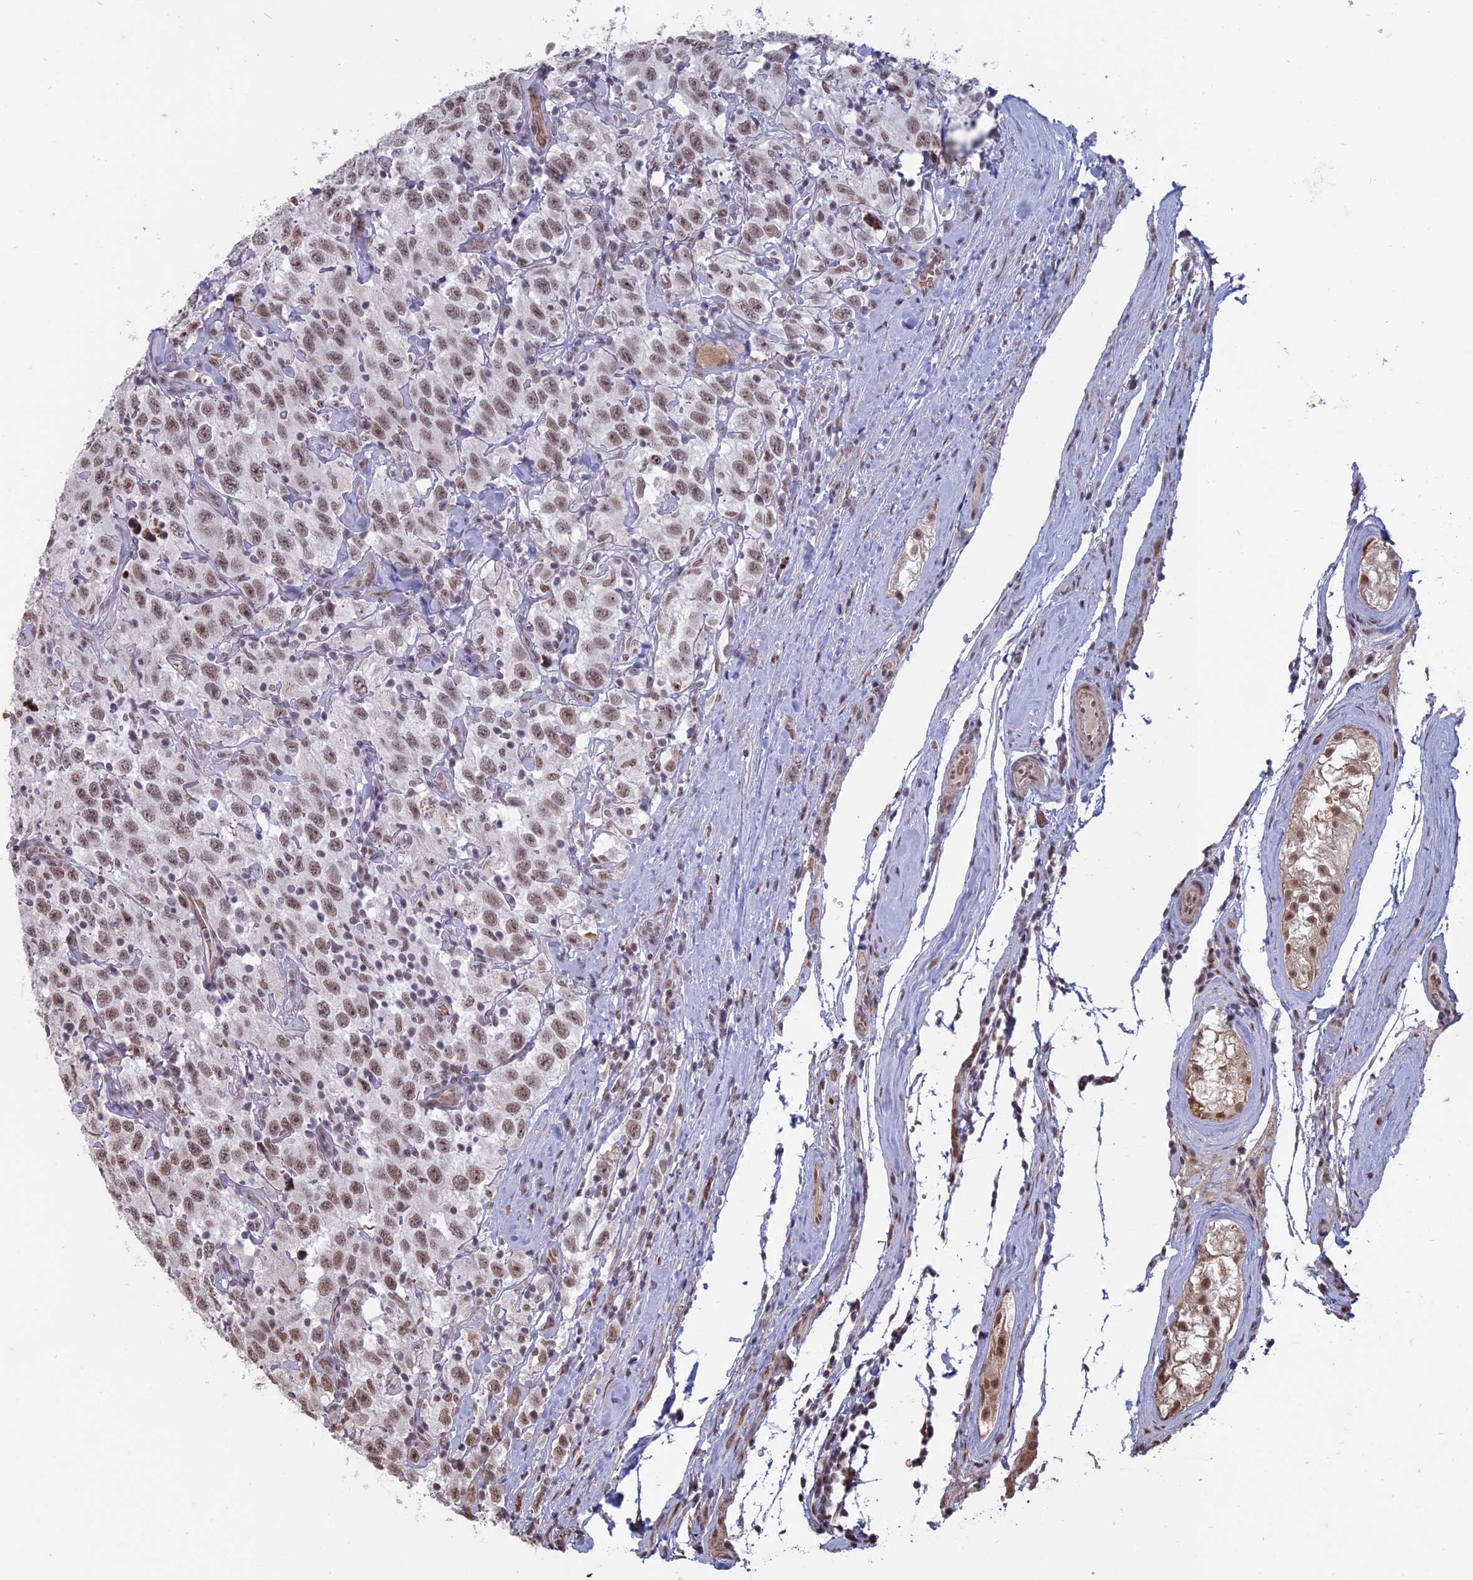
{"staining": {"intensity": "moderate", "quantity": ">75%", "location": "nuclear"}, "tissue": "testis cancer", "cell_type": "Tumor cells", "image_type": "cancer", "snomed": [{"axis": "morphology", "description": "Seminoma, NOS"}, {"axis": "topography", "description": "Testis"}], "caption": "A brown stain highlights moderate nuclear positivity of a protein in testis cancer (seminoma) tumor cells.", "gene": "MFAP1", "patient": {"sex": "male", "age": 41}}